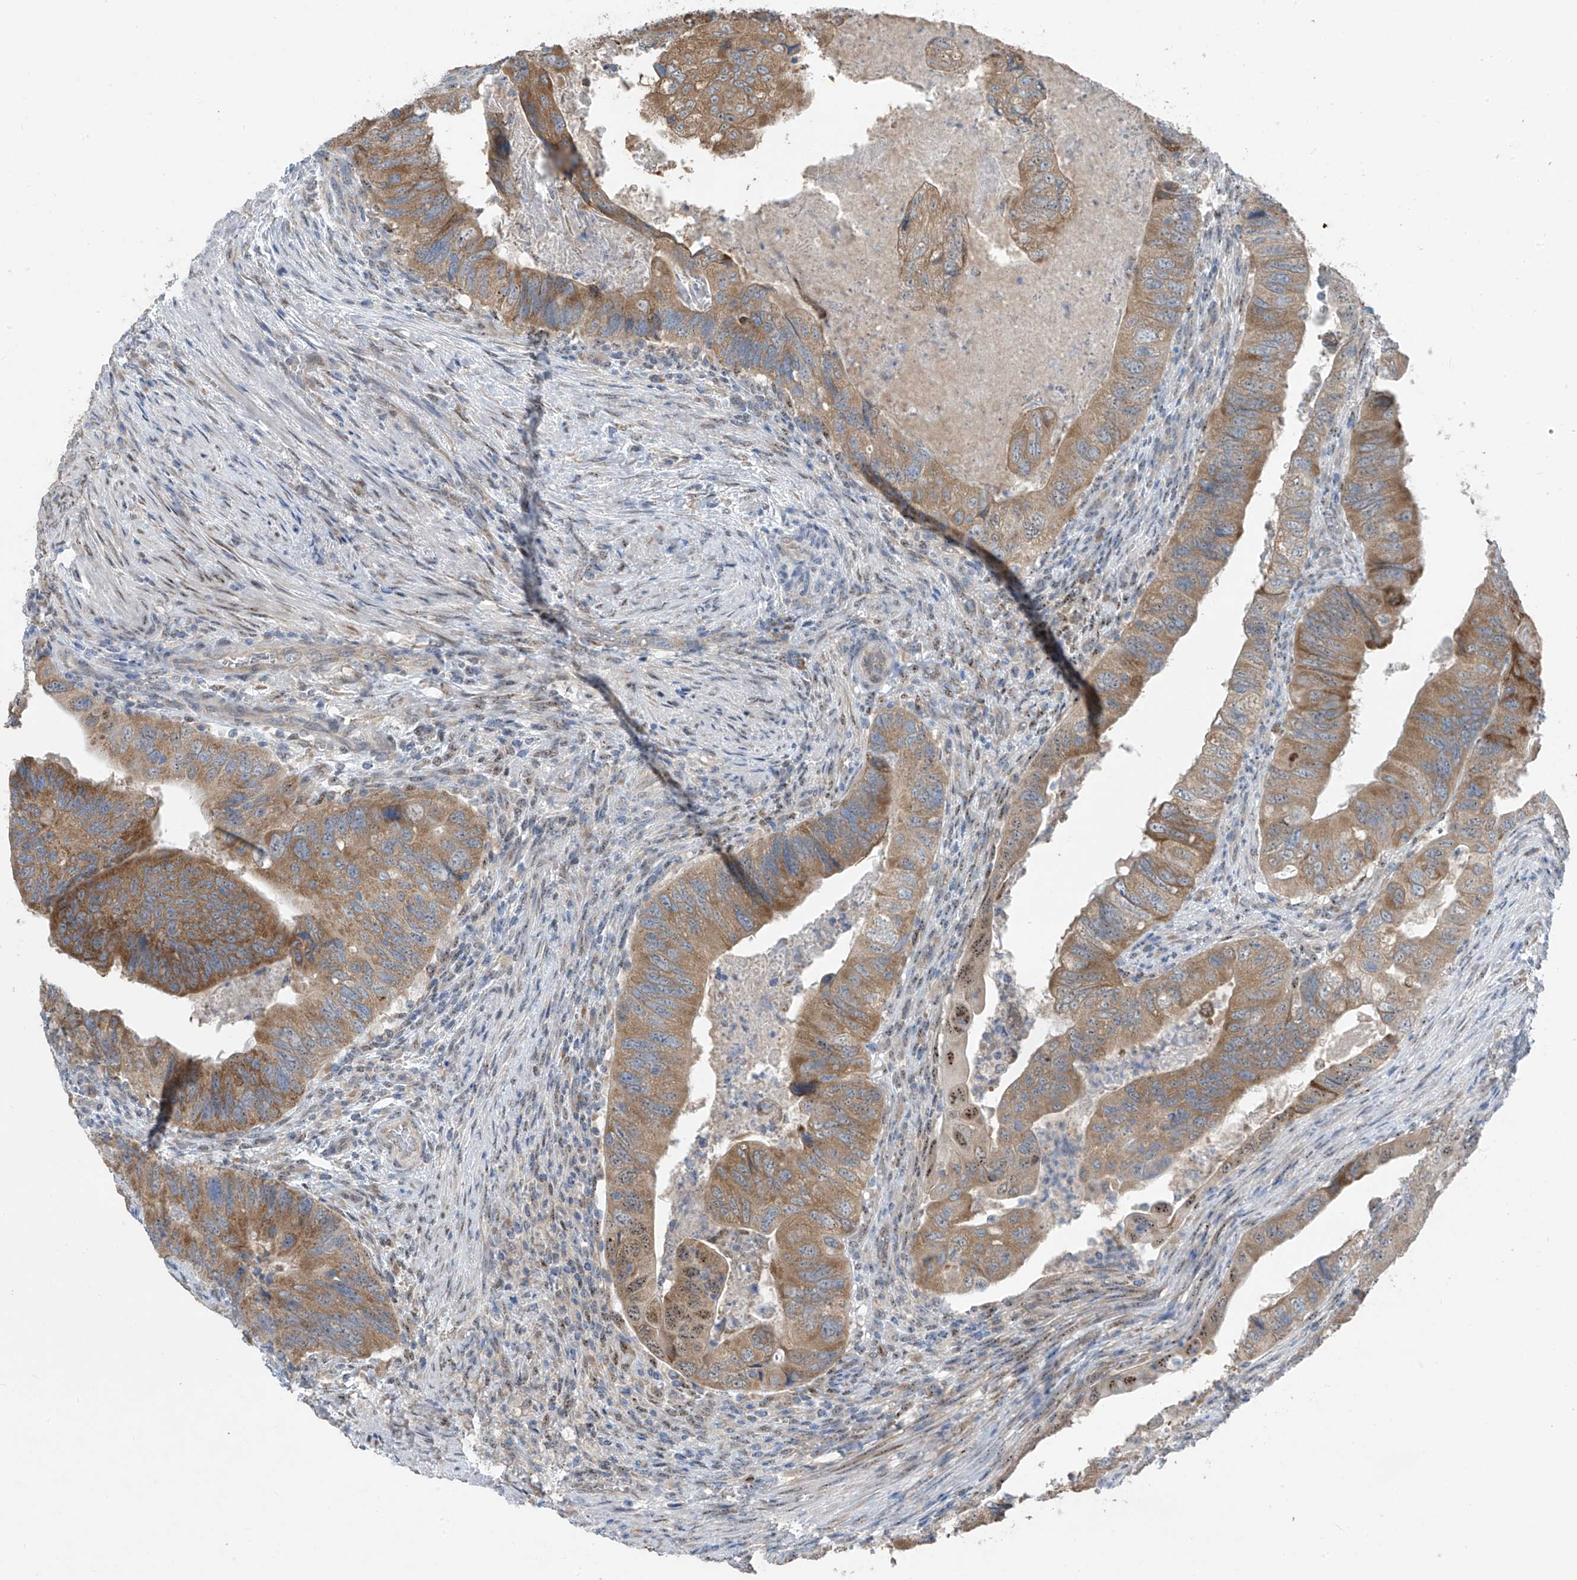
{"staining": {"intensity": "moderate", "quantity": ">75%", "location": "cytoplasmic/membranous,nuclear"}, "tissue": "colorectal cancer", "cell_type": "Tumor cells", "image_type": "cancer", "snomed": [{"axis": "morphology", "description": "Adenocarcinoma, NOS"}, {"axis": "topography", "description": "Rectum"}], "caption": "Colorectal adenocarcinoma stained with a protein marker shows moderate staining in tumor cells.", "gene": "RPL4", "patient": {"sex": "male", "age": 63}}